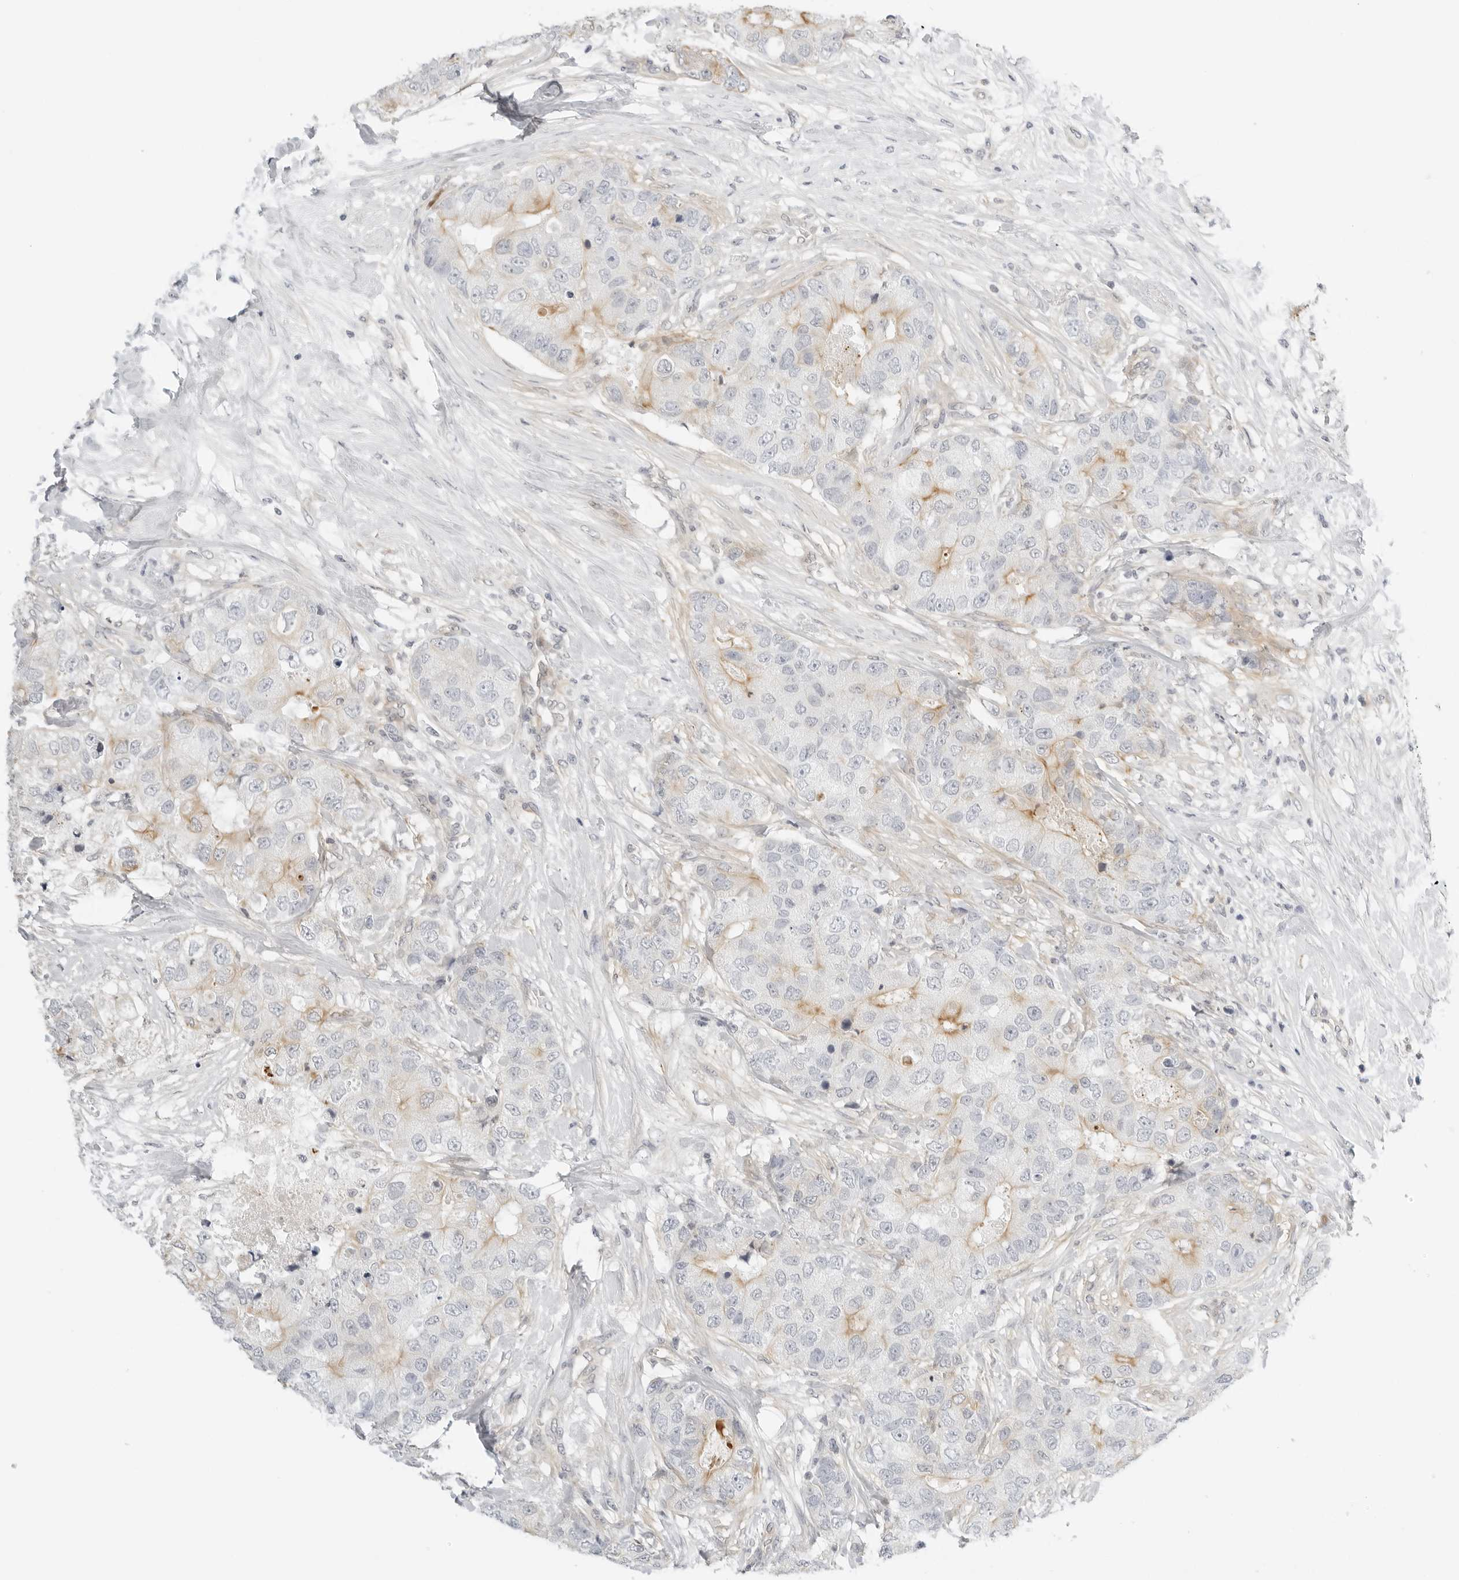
{"staining": {"intensity": "moderate", "quantity": "<25%", "location": "cytoplasmic/membranous"}, "tissue": "breast cancer", "cell_type": "Tumor cells", "image_type": "cancer", "snomed": [{"axis": "morphology", "description": "Duct carcinoma"}, {"axis": "topography", "description": "Breast"}], "caption": "Tumor cells display low levels of moderate cytoplasmic/membranous expression in about <25% of cells in human invasive ductal carcinoma (breast).", "gene": "OSCP1", "patient": {"sex": "female", "age": 62}}